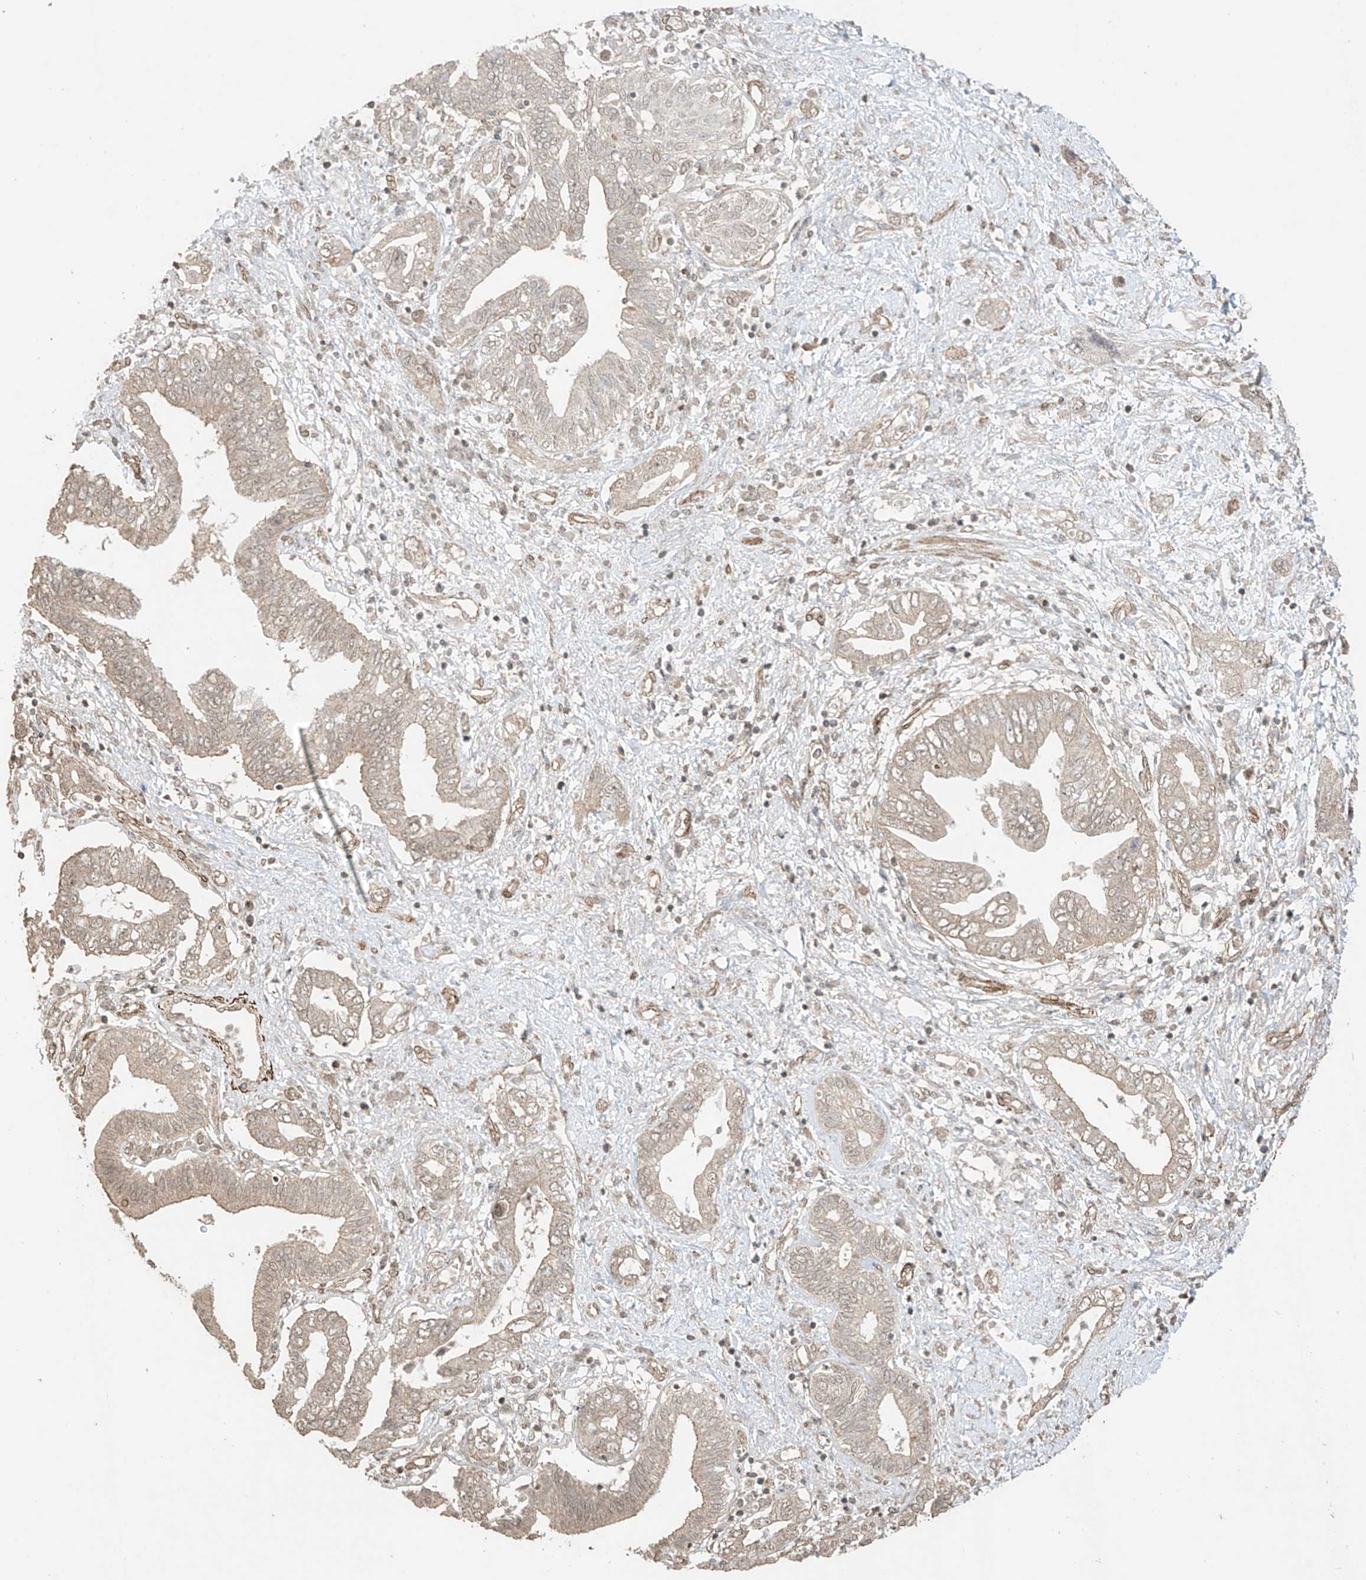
{"staining": {"intensity": "weak", "quantity": "25%-75%", "location": "cytoplasmic/membranous"}, "tissue": "pancreatic cancer", "cell_type": "Tumor cells", "image_type": "cancer", "snomed": [{"axis": "morphology", "description": "Adenocarcinoma, NOS"}, {"axis": "topography", "description": "Pancreas"}], "caption": "Adenocarcinoma (pancreatic) stained with DAB (3,3'-diaminobenzidine) immunohistochemistry reveals low levels of weak cytoplasmic/membranous expression in approximately 25%-75% of tumor cells.", "gene": "TTLL5", "patient": {"sex": "female", "age": 73}}